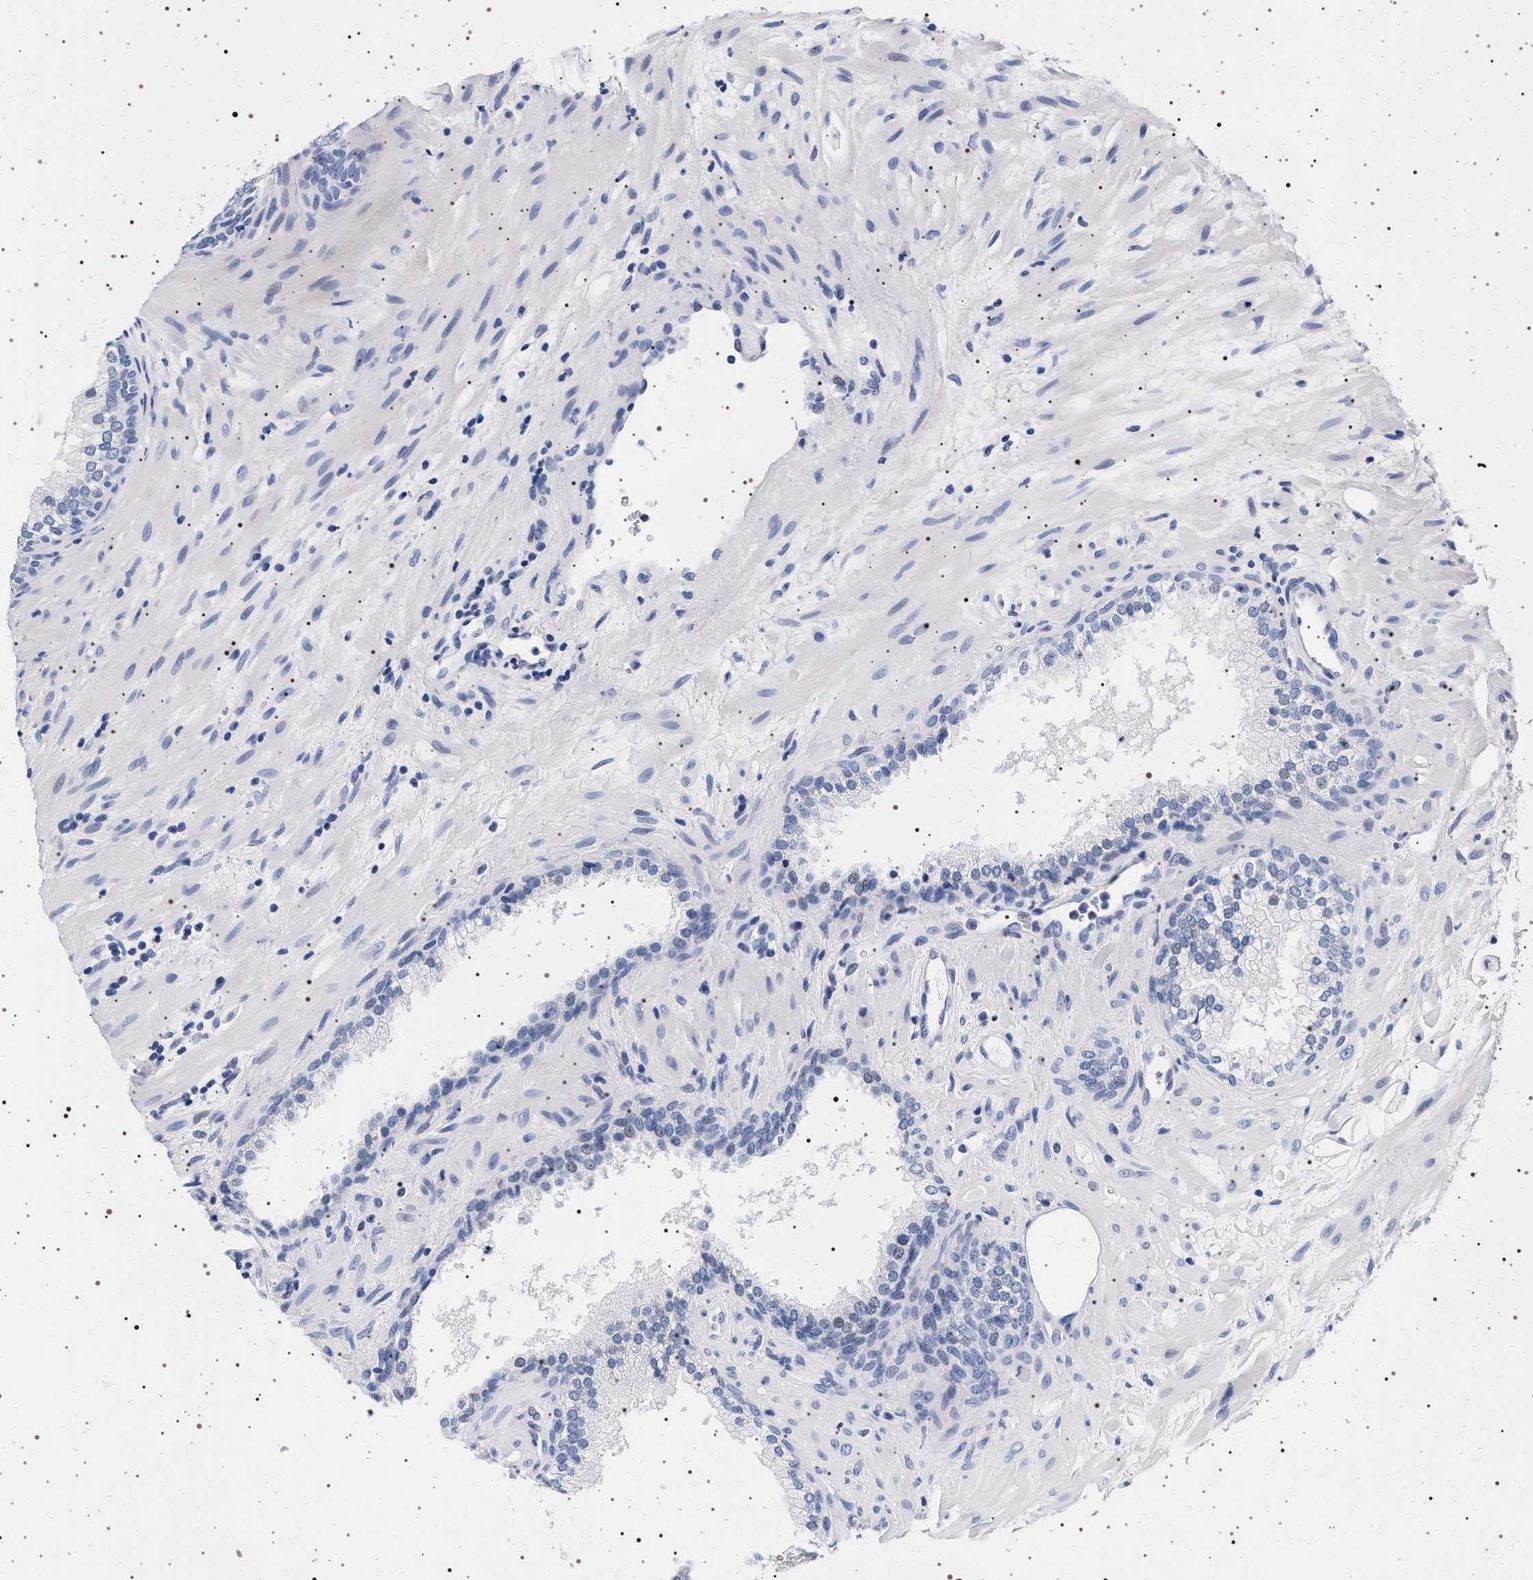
{"staining": {"intensity": "negative", "quantity": "none", "location": "none"}, "tissue": "prostate", "cell_type": "Glandular cells", "image_type": "normal", "snomed": [{"axis": "morphology", "description": "Normal tissue, NOS"}, {"axis": "topography", "description": "Prostate"}], "caption": "Immunohistochemistry (IHC) histopathology image of normal prostate: prostate stained with DAB reveals no significant protein expression in glandular cells.", "gene": "SYN1", "patient": {"sex": "male", "age": 76}}